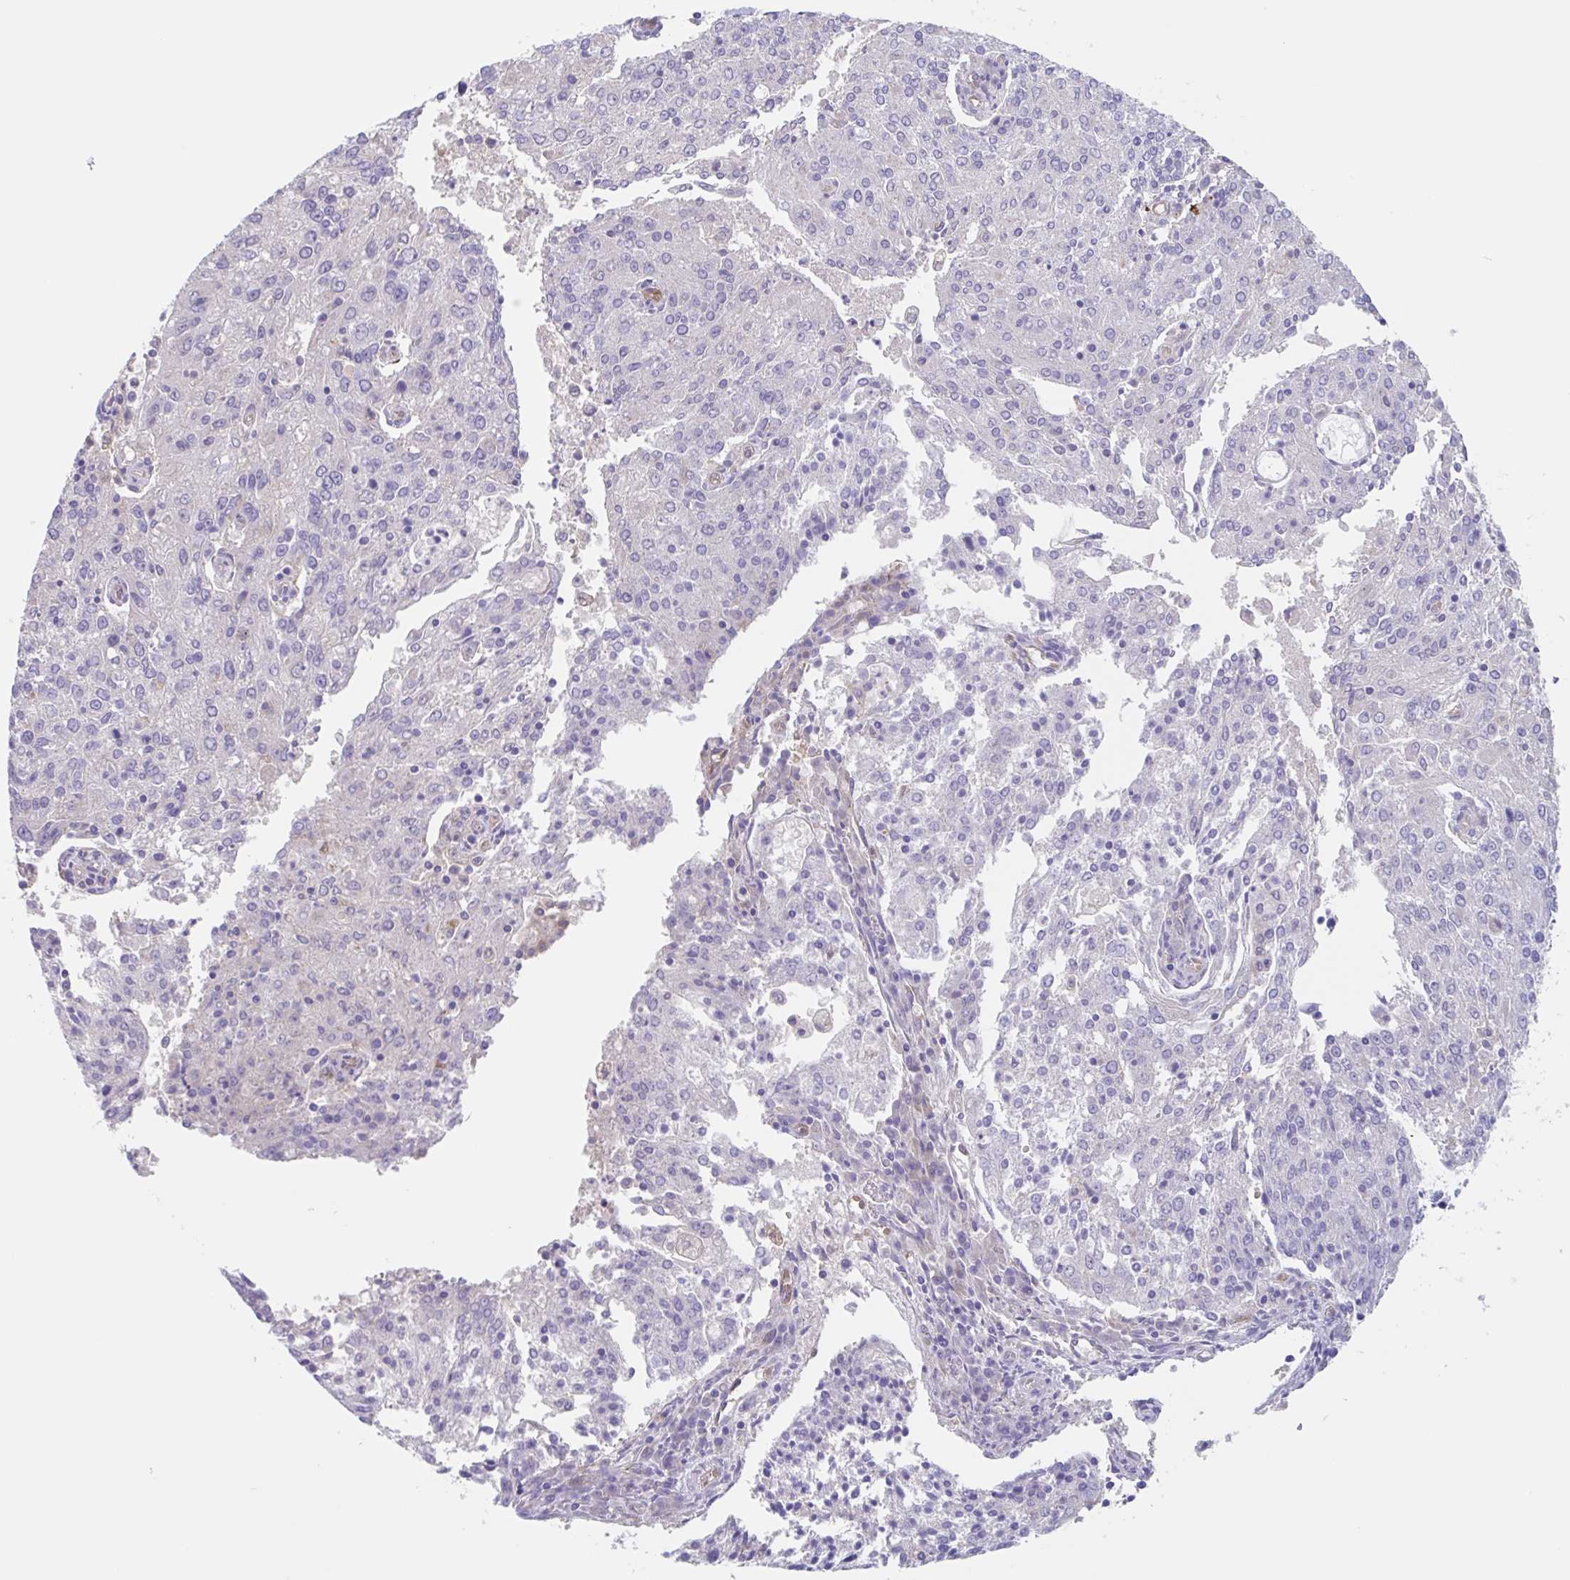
{"staining": {"intensity": "negative", "quantity": "none", "location": "none"}, "tissue": "endometrial cancer", "cell_type": "Tumor cells", "image_type": "cancer", "snomed": [{"axis": "morphology", "description": "Adenocarcinoma, NOS"}, {"axis": "topography", "description": "Endometrium"}], "caption": "A micrograph of endometrial cancer stained for a protein displays no brown staining in tumor cells.", "gene": "EHD4", "patient": {"sex": "female", "age": 82}}